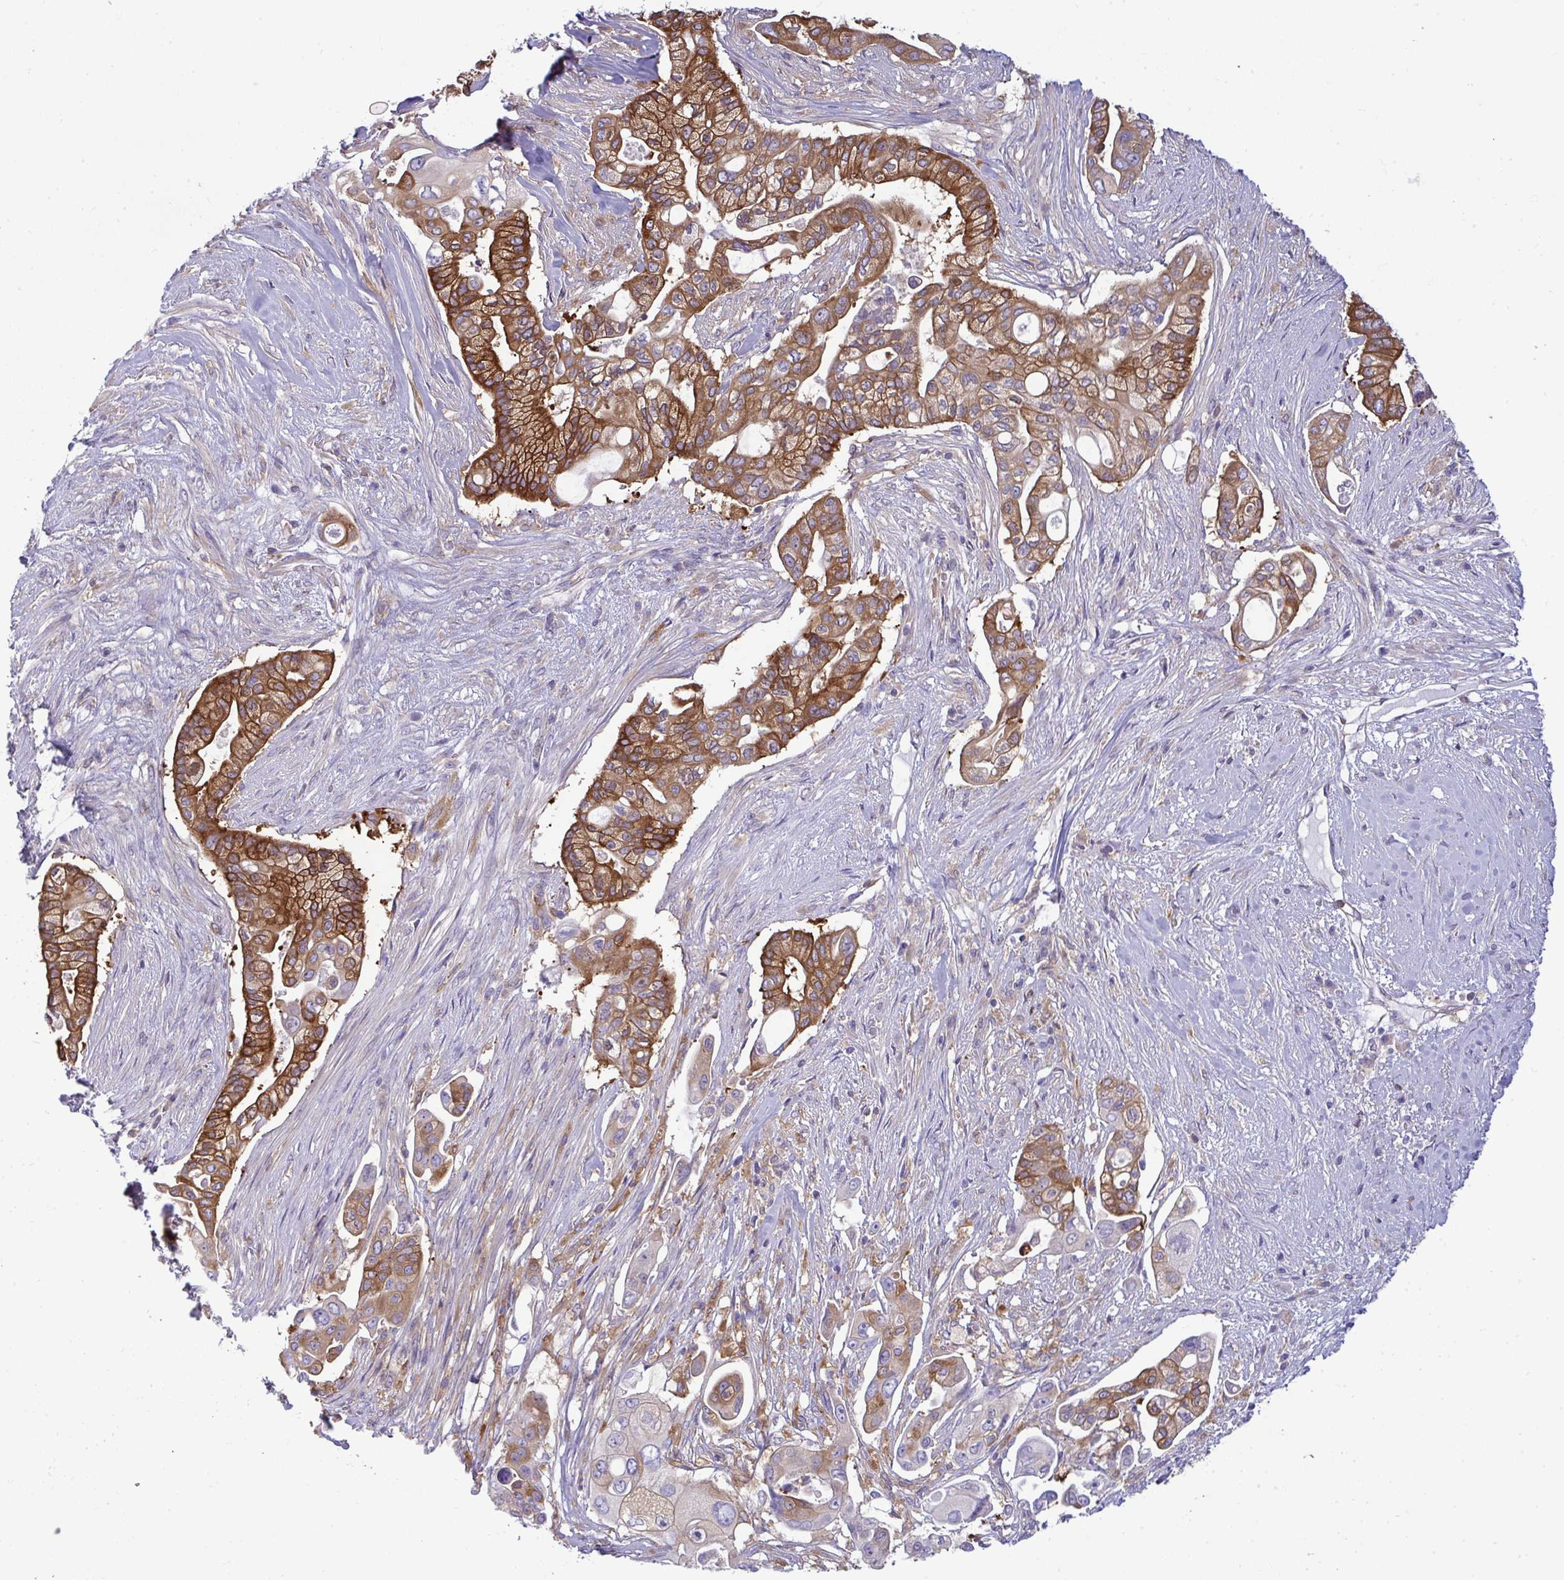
{"staining": {"intensity": "strong", "quantity": "25%-75%", "location": "cytoplasmic/membranous"}, "tissue": "pancreatic cancer", "cell_type": "Tumor cells", "image_type": "cancer", "snomed": [{"axis": "morphology", "description": "Adenocarcinoma, NOS"}, {"axis": "topography", "description": "Pancreas"}], "caption": "There is high levels of strong cytoplasmic/membranous expression in tumor cells of pancreatic cancer, as demonstrated by immunohistochemical staining (brown color).", "gene": "SLC30A6", "patient": {"sex": "female", "age": 69}}